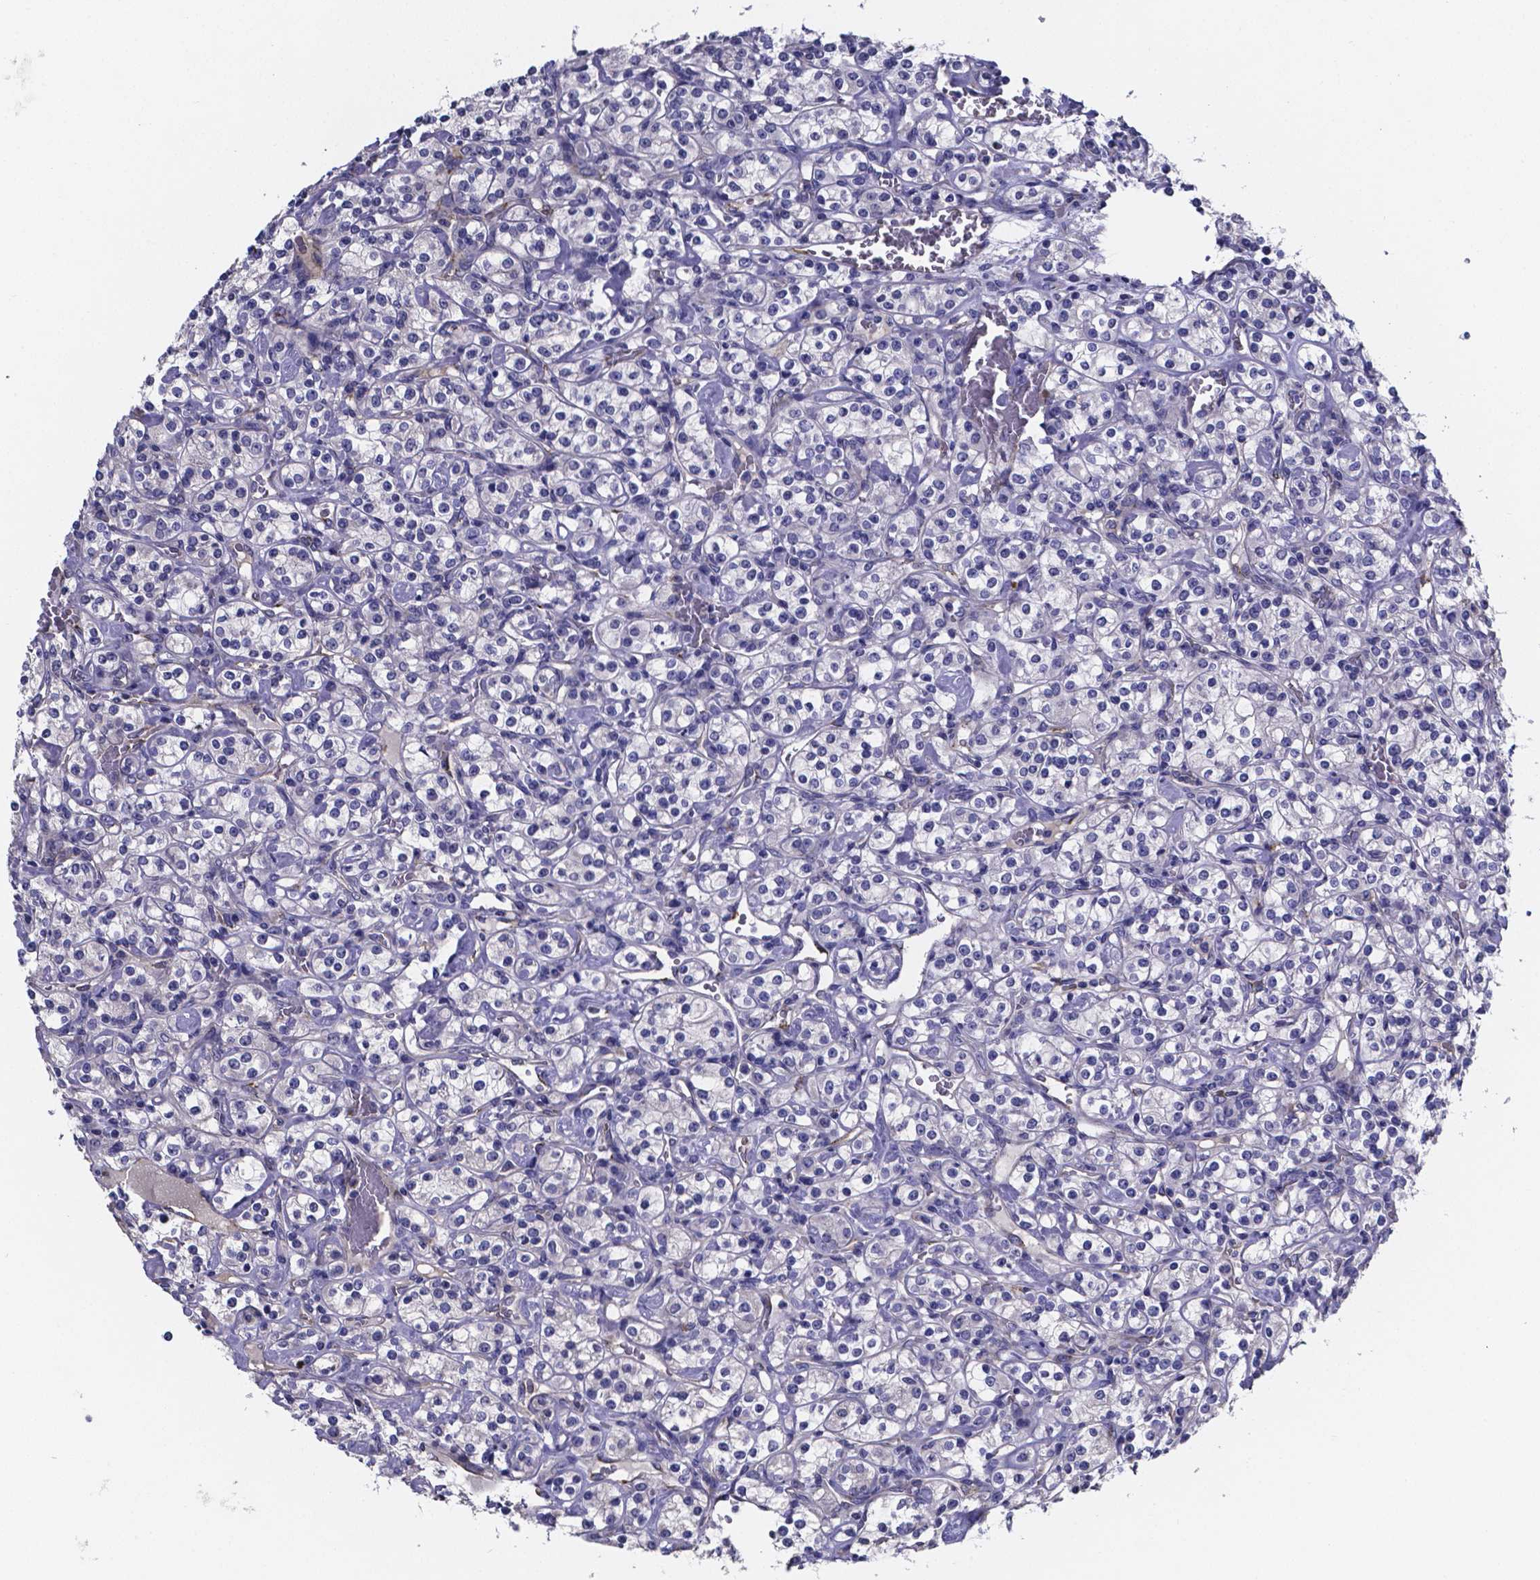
{"staining": {"intensity": "negative", "quantity": "none", "location": "none"}, "tissue": "renal cancer", "cell_type": "Tumor cells", "image_type": "cancer", "snomed": [{"axis": "morphology", "description": "Adenocarcinoma, NOS"}, {"axis": "topography", "description": "Kidney"}], "caption": "Micrograph shows no significant protein positivity in tumor cells of renal cancer (adenocarcinoma).", "gene": "SFRP4", "patient": {"sex": "male", "age": 77}}